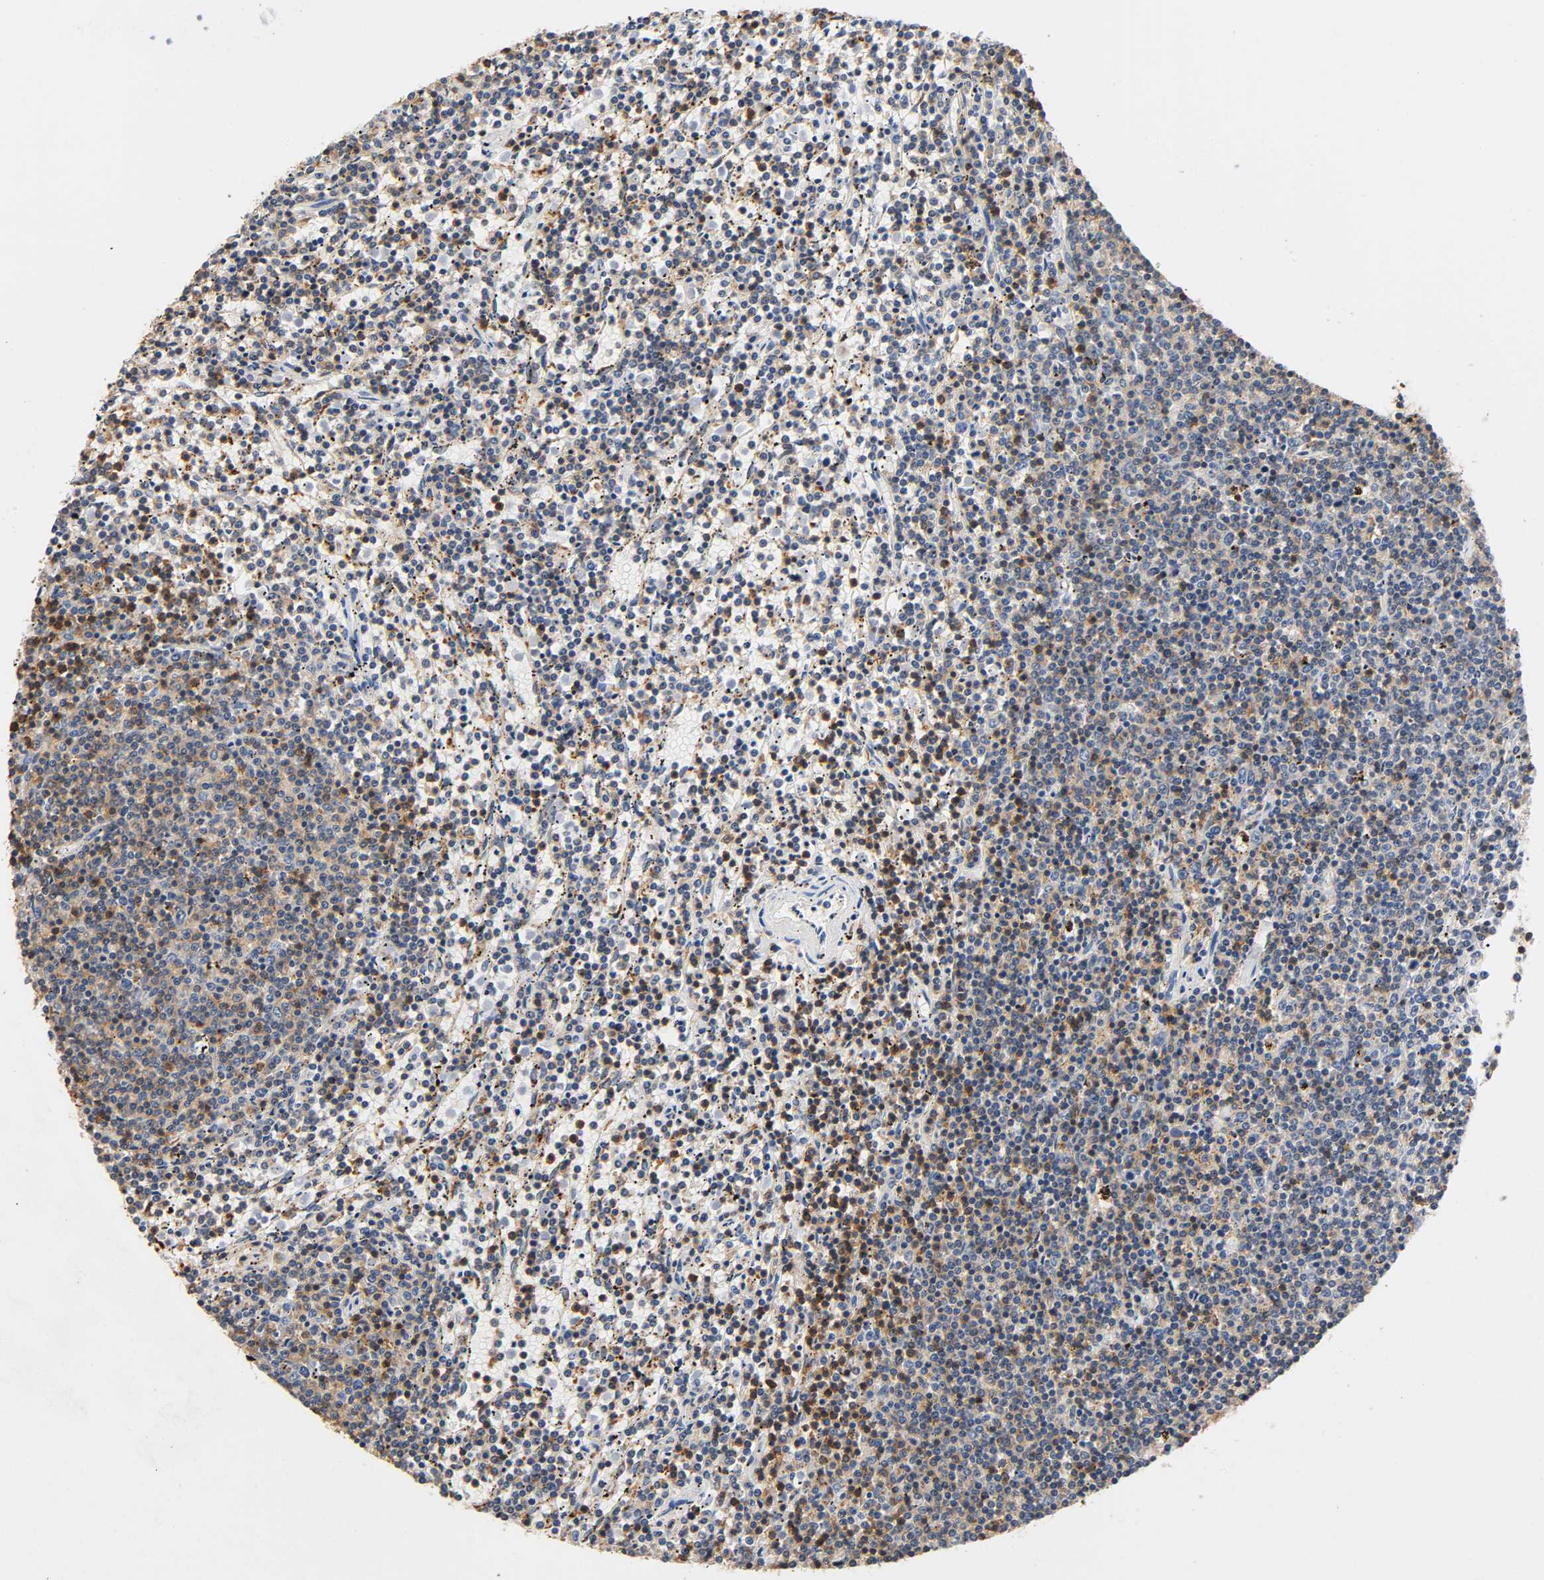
{"staining": {"intensity": "weak", "quantity": ">75%", "location": "cytoplasmic/membranous"}, "tissue": "lymphoma", "cell_type": "Tumor cells", "image_type": "cancer", "snomed": [{"axis": "morphology", "description": "Malignant lymphoma, non-Hodgkin's type, Low grade"}, {"axis": "topography", "description": "Spleen"}], "caption": "Weak cytoplasmic/membranous staining for a protein is present in about >75% of tumor cells of malignant lymphoma, non-Hodgkin's type (low-grade) using immunohistochemistry (IHC).", "gene": "UCKL1", "patient": {"sex": "female", "age": 50}}